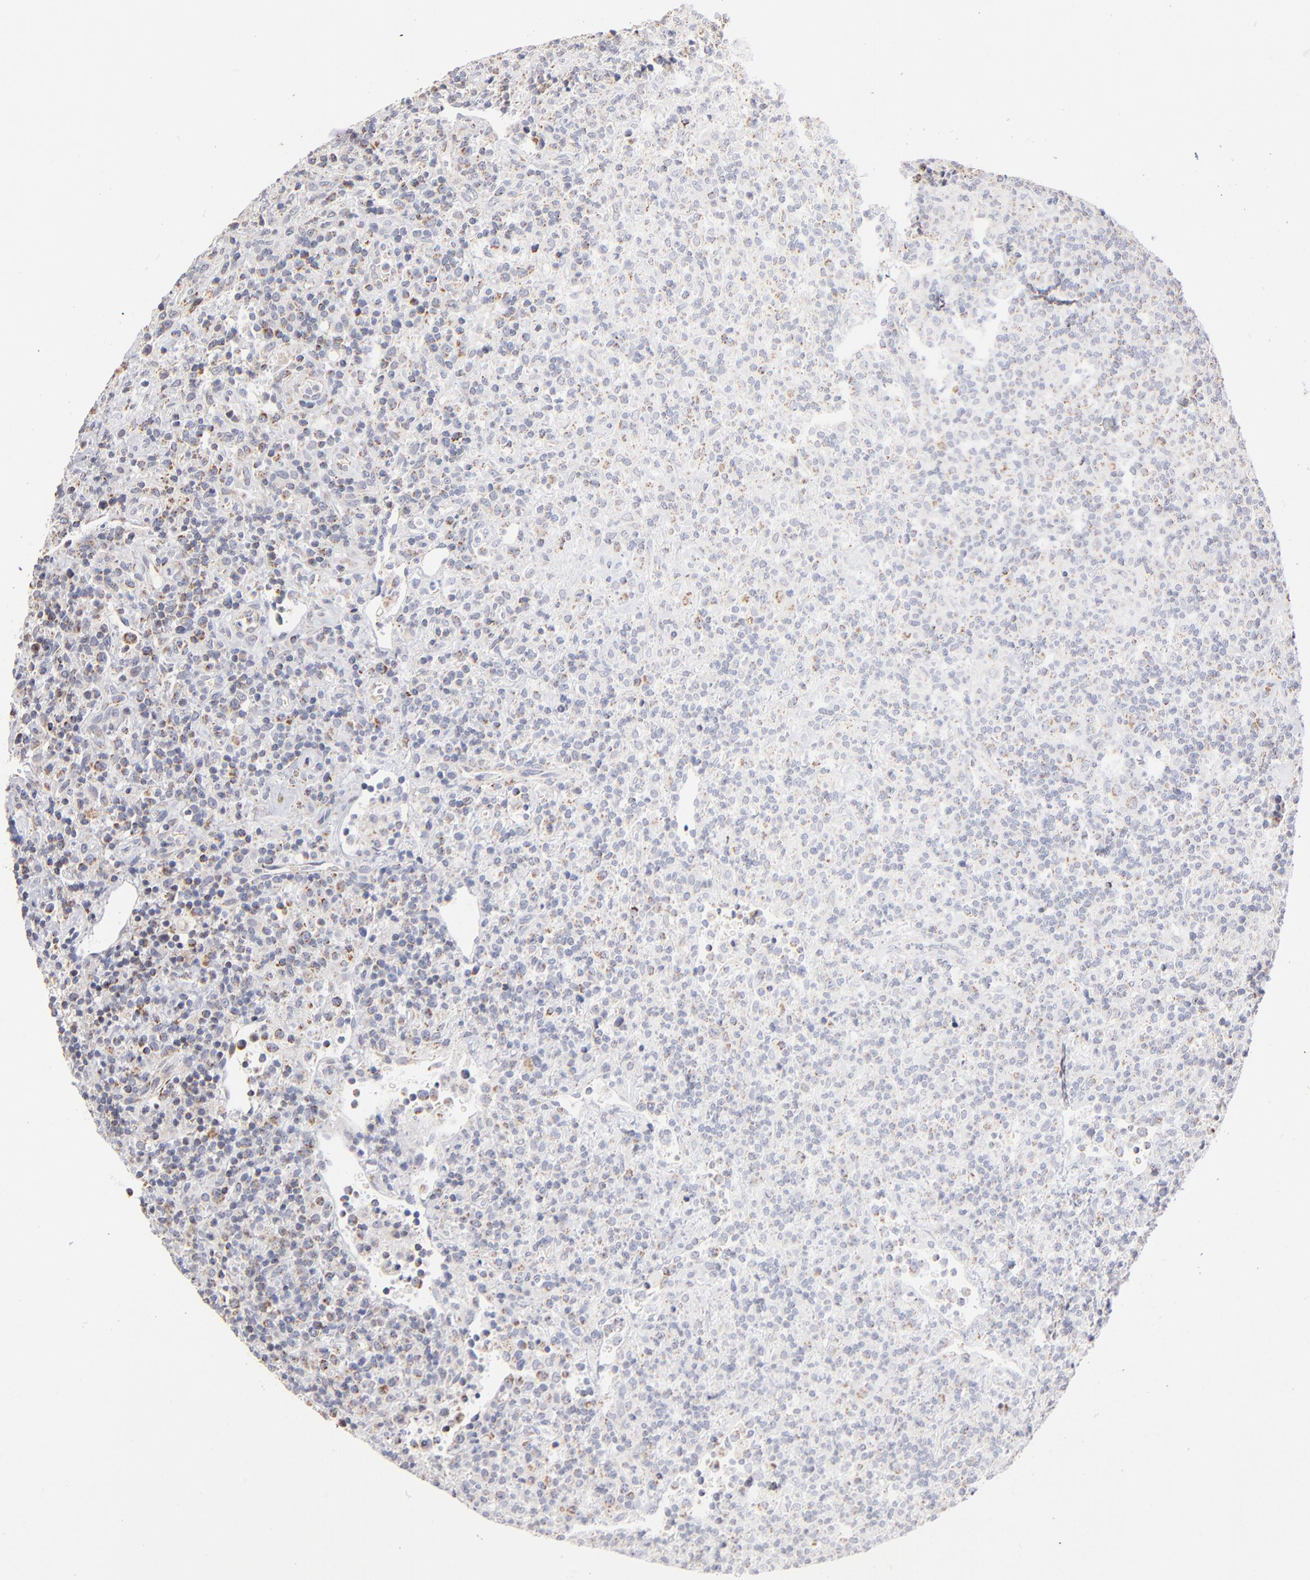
{"staining": {"intensity": "weak", "quantity": "<25%", "location": "cytoplasmic/membranous"}, "tissue": "lymphoma", "cell_type": "Tumor cells", "image_type": "cancer", "snomed": [{"axis": "morphology", "description": "Hodgkin's disease, NOS"}, {"axis": "topography", "description": "Lymph node"}], "caption": "DAB (3,3'-diaminobenzidine) immunohistochemical staining of human Hodgkin's disease shows no significant staining in tumor cells.", "gene": "MRPL58", "patient": {"sex": "male", "age": 65}}